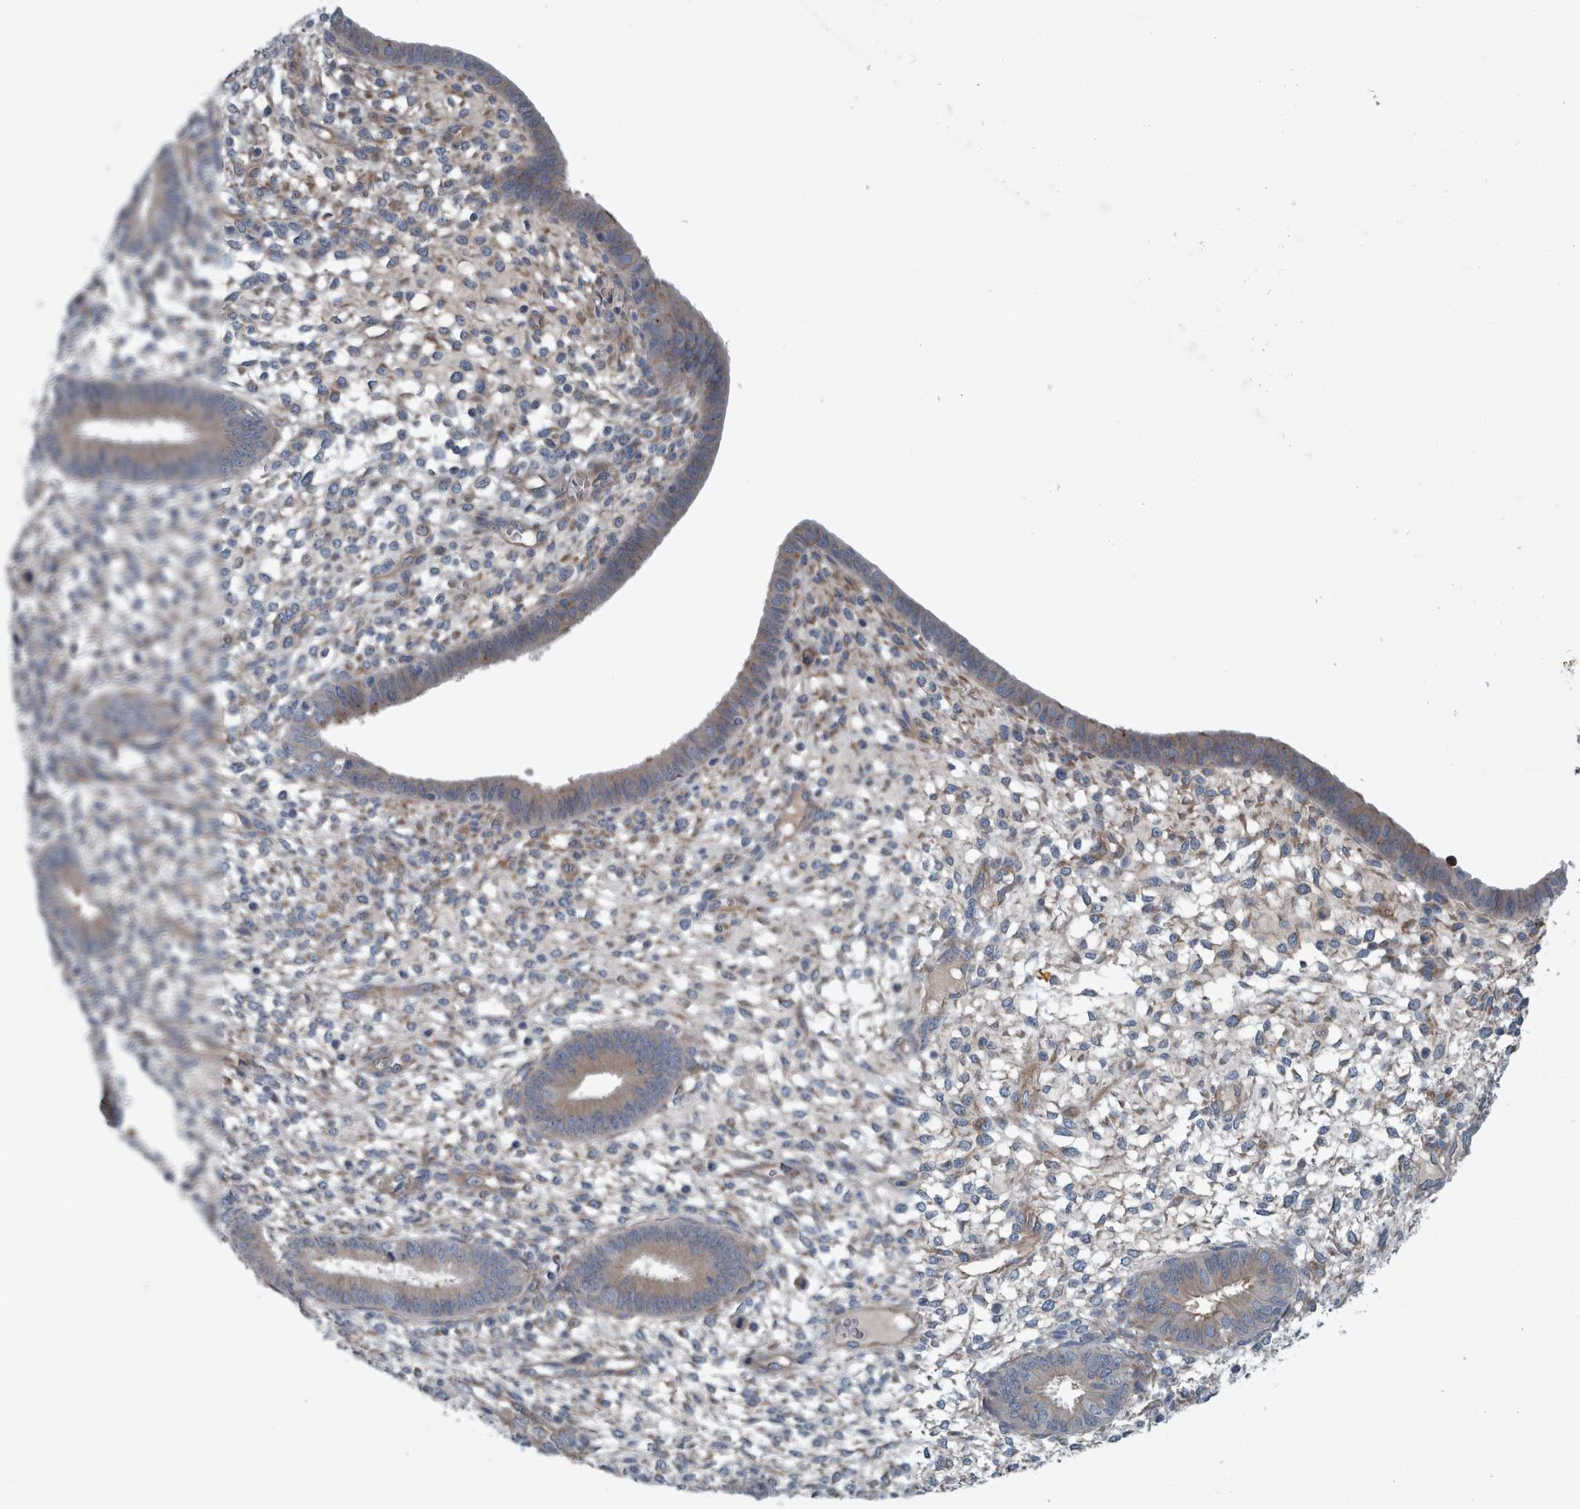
{"staining": {"intensity": "negative", "quantity": "none", "location": "none"}, "tissue": "endometrium", "cell_type": "Cells in endometrial stroma", "image_type": "normal", "snomed": [{"axis": "morphology", "description": "Normal tissue, NOS"}, {"axis": "topography", "description": "Endometrium"}], "caption": "Cells in endometrial stroma show no significant staining in normal endometrium. (Immunohistochemistry, brightfield microscopy, high magnification).", "gene": "GLT8D2", "patient": {"sex": "female", "age": 46}}